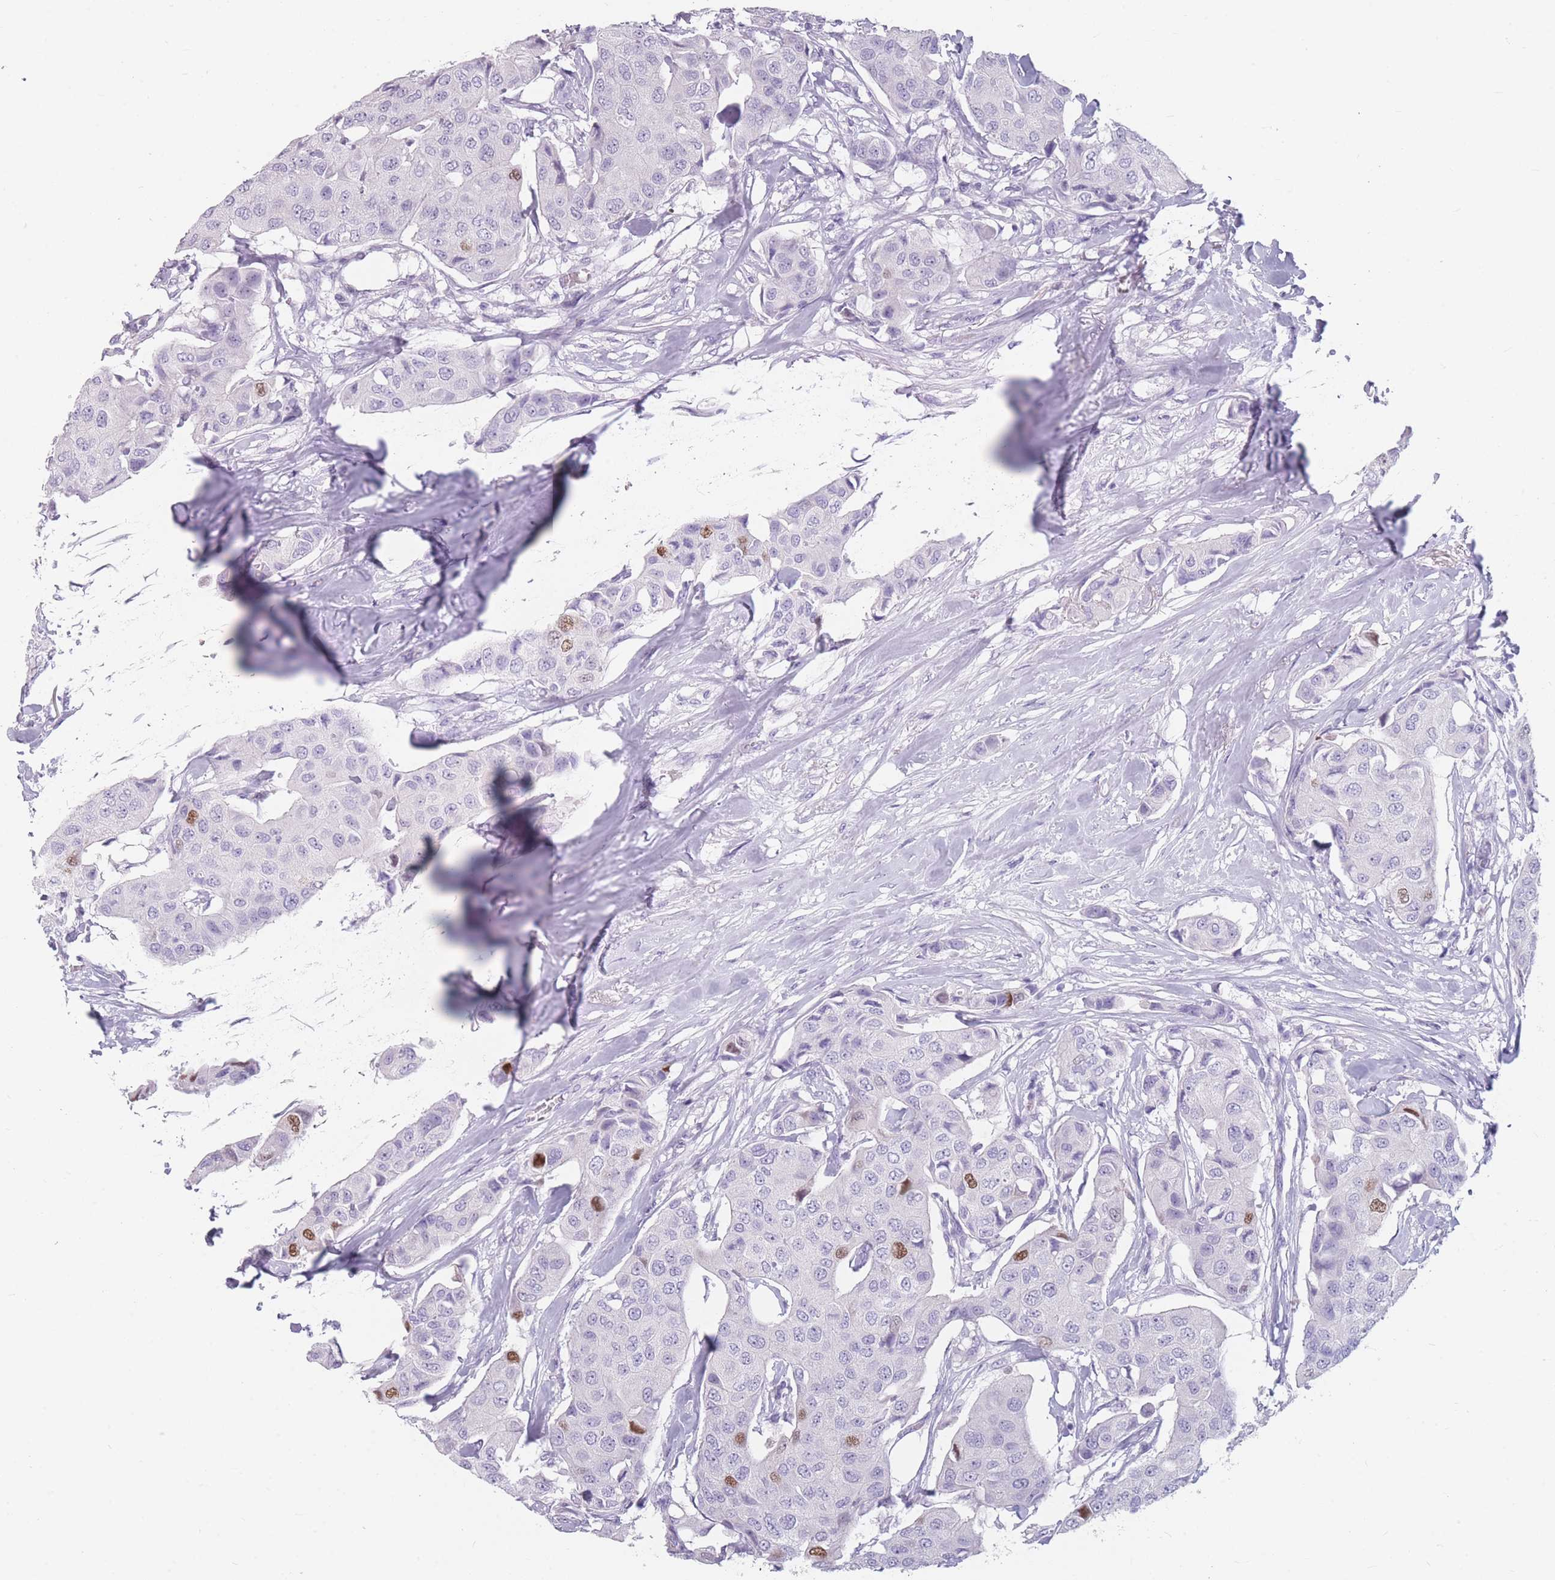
{"staining": {"intensity": "negative", "quantity": "none", "location": "none"}, "tissue": "breast cancer", "cell_type": "Tumor cells", "image_type": "cancer", "snomed": [{"axis": "morphology", "description": "Duct carcinoma"}, {"axis": "topography", "description": "Breast"}], "caption": "Tumor cells show no significant protein expression in breast cancer (invasive ductal carcinoma).", "gene": "CCNO", "patient": {"sex": "female", "age": 80}}